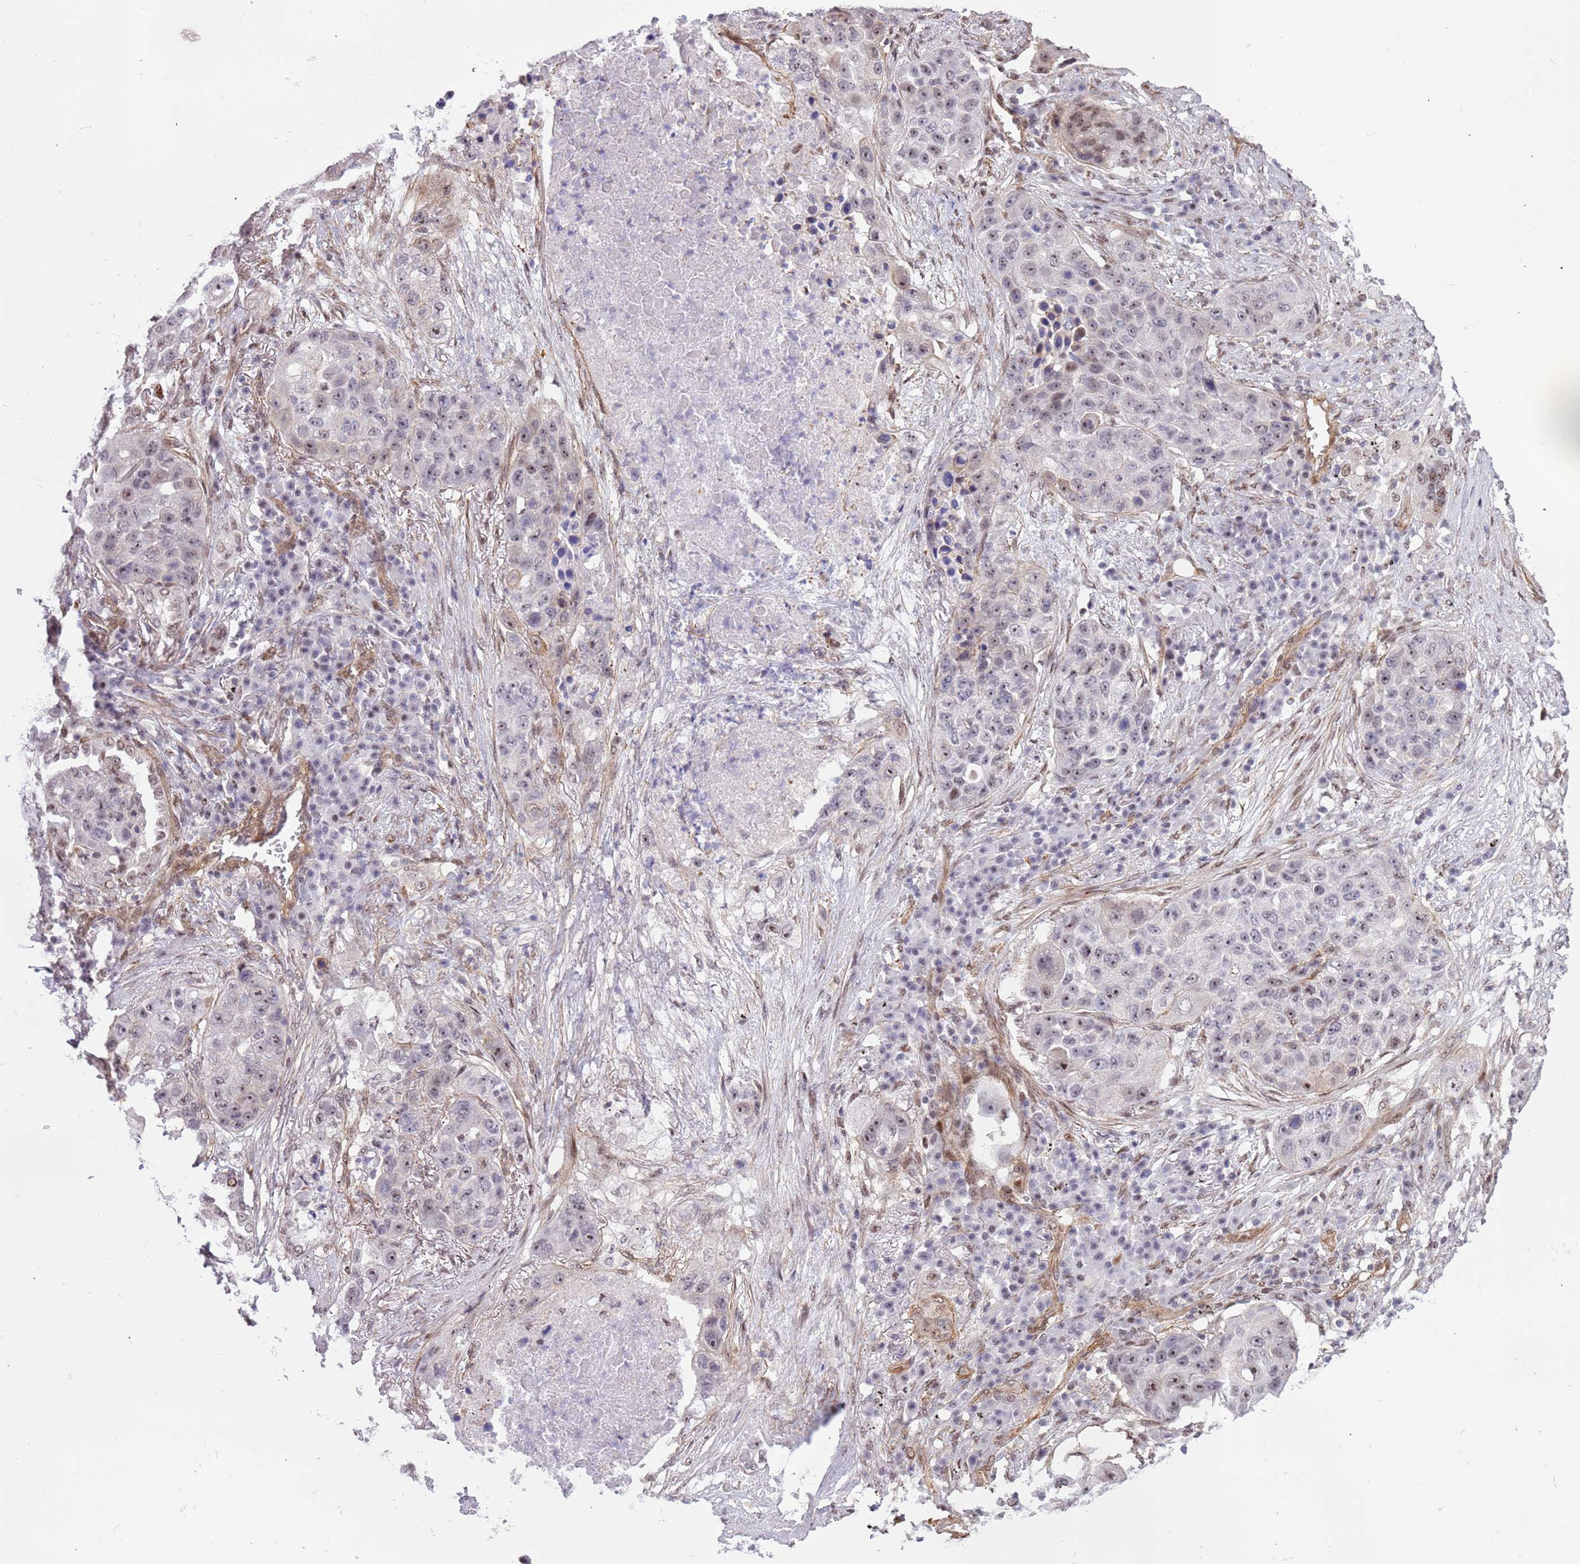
{"staining": {"intensity": "weak", "quantity": "25%-75%", "location": "nuclear"}, "tissue": "lung cancer", "cell_type": "Tumor cells", "image_type": "cancer", "snomed": [{"axis": "morphology", "description": "Squamous cell carcinoma, NOS"}, {"axis": "topography", "description": "Lung"}], "caption": "Immunohistochemical staining of human lung cancer exhibits weak nuclear protein expression in approximately 25%-75% of tumor cells.", "gene": "LRMDA", "patient": {"sex": "female", "age": 63}}